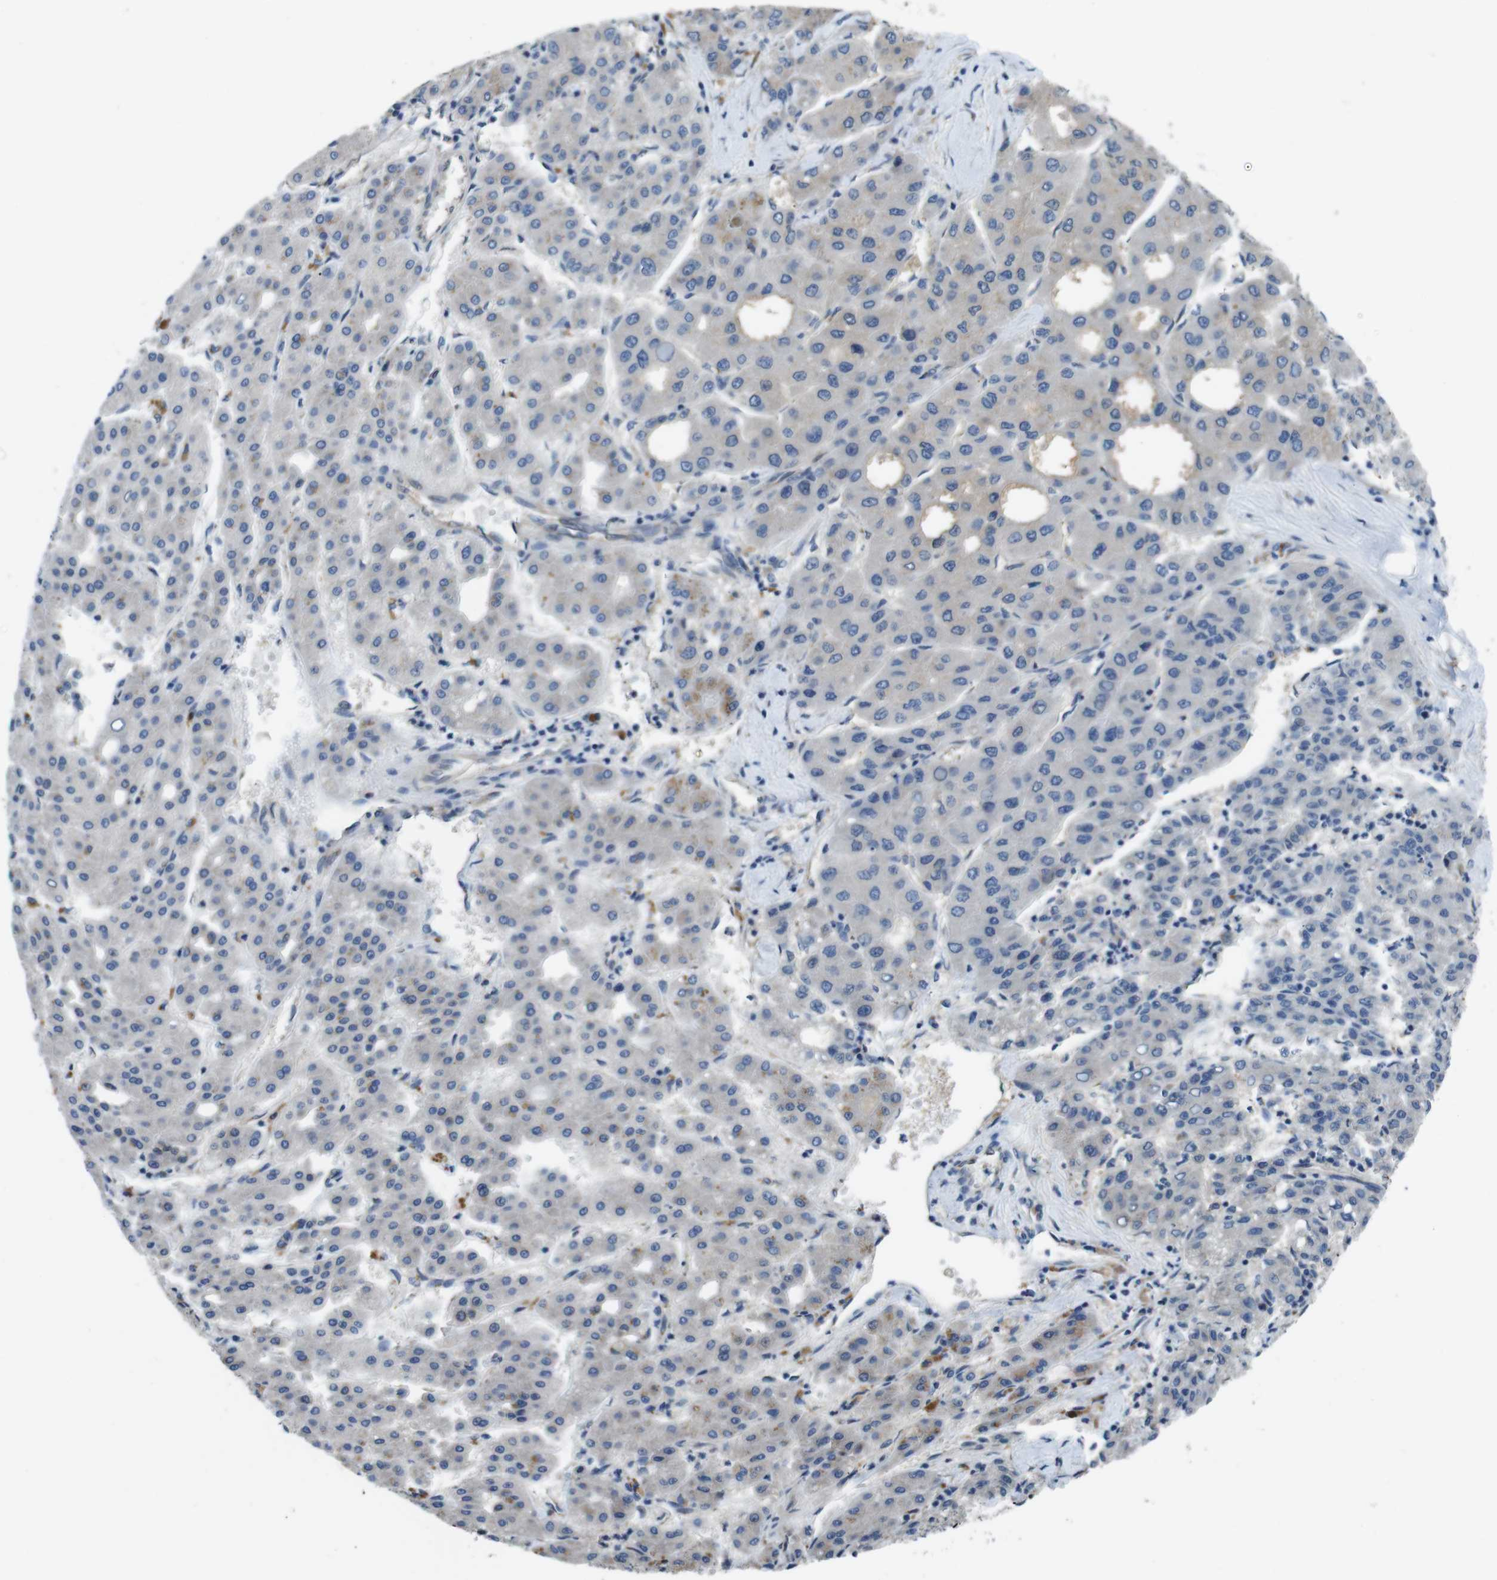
{"staining": {"intensity": "negative", "quantity": "none", "location": "none"}, "tissue": "liver cancer", "cell_type": "Tumor cells", "image_type": "cancer", "snomed": [{"axis": "morphology", "description": "Carcinoma, Hepatocellular, NOS"}, {"axis": "topography", "description": "Liver"}], "caption": "DAB immunohistochemical staining of hepatocellular carcinoma (liver) reveals no significant staining in tumor cells.", "gene": "RAB6A", "patient": {"sex": "male", "age": 65}}